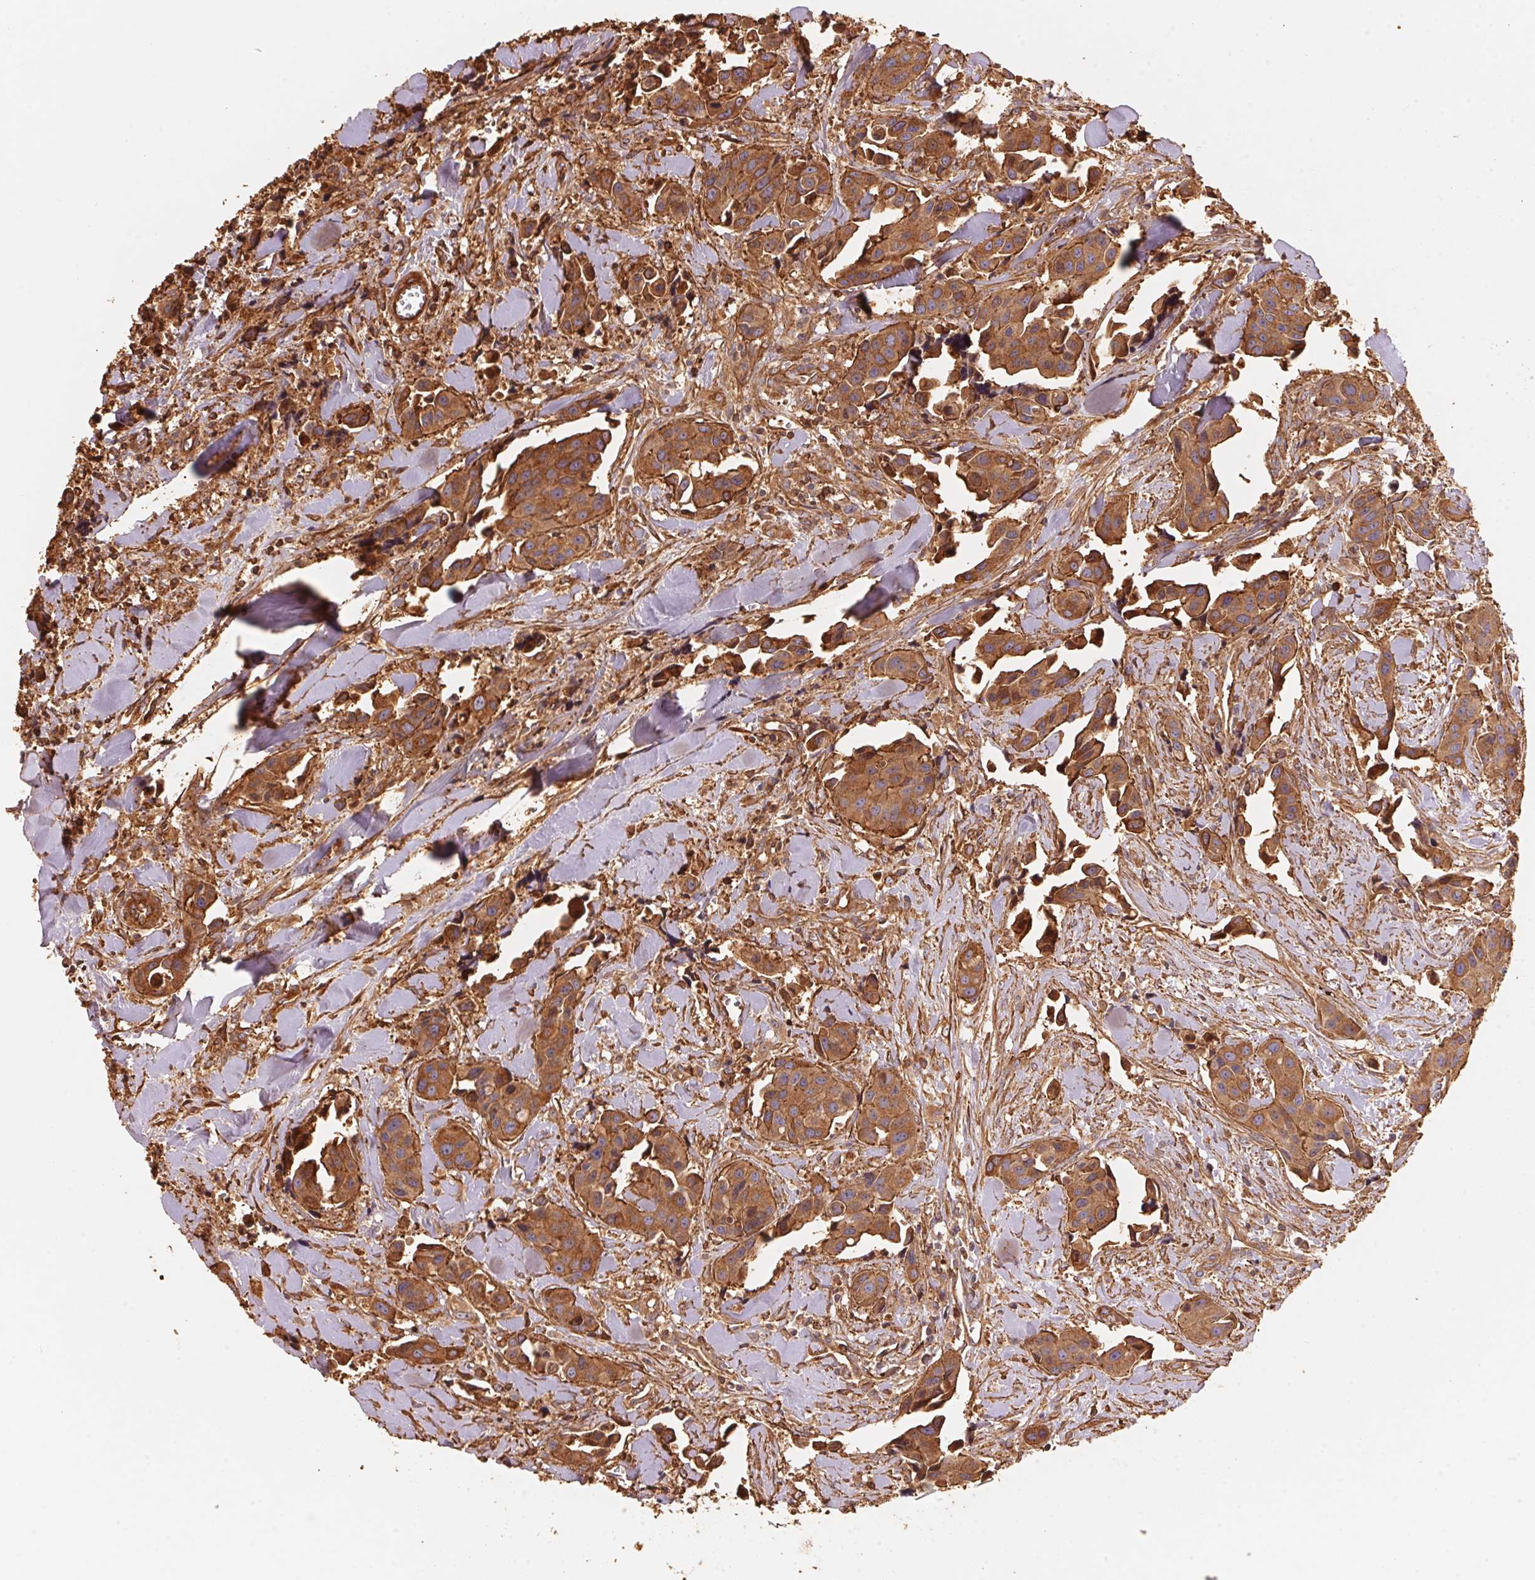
{"staining": {"intensity": "moderate", "quantity": ">75%", "location": "cytoplasmic/membranous"}, "tissue": "head and neck cancer", "cell_type": "Tumor cells", "image_type": "cancer", "snomed": [{"axis": "morphology", "description": "Adenocarcinoma, NOS"}, {"axis": "topography", "description": "Head-Neck"}], "caption": "Immunohistochemistry (IHC) photomicrograph of neoplastic tissue: head and neck cancer stained using immunohistochemistry demonstrates medium levels of moderate protein expression localized specifically in the cytoplasmic/membranous of tumor cells, appearing as a cytoplasmic/membranous brown color.", "gene": "FRAS1", "patient": {"sex": "male", "age": 76}}